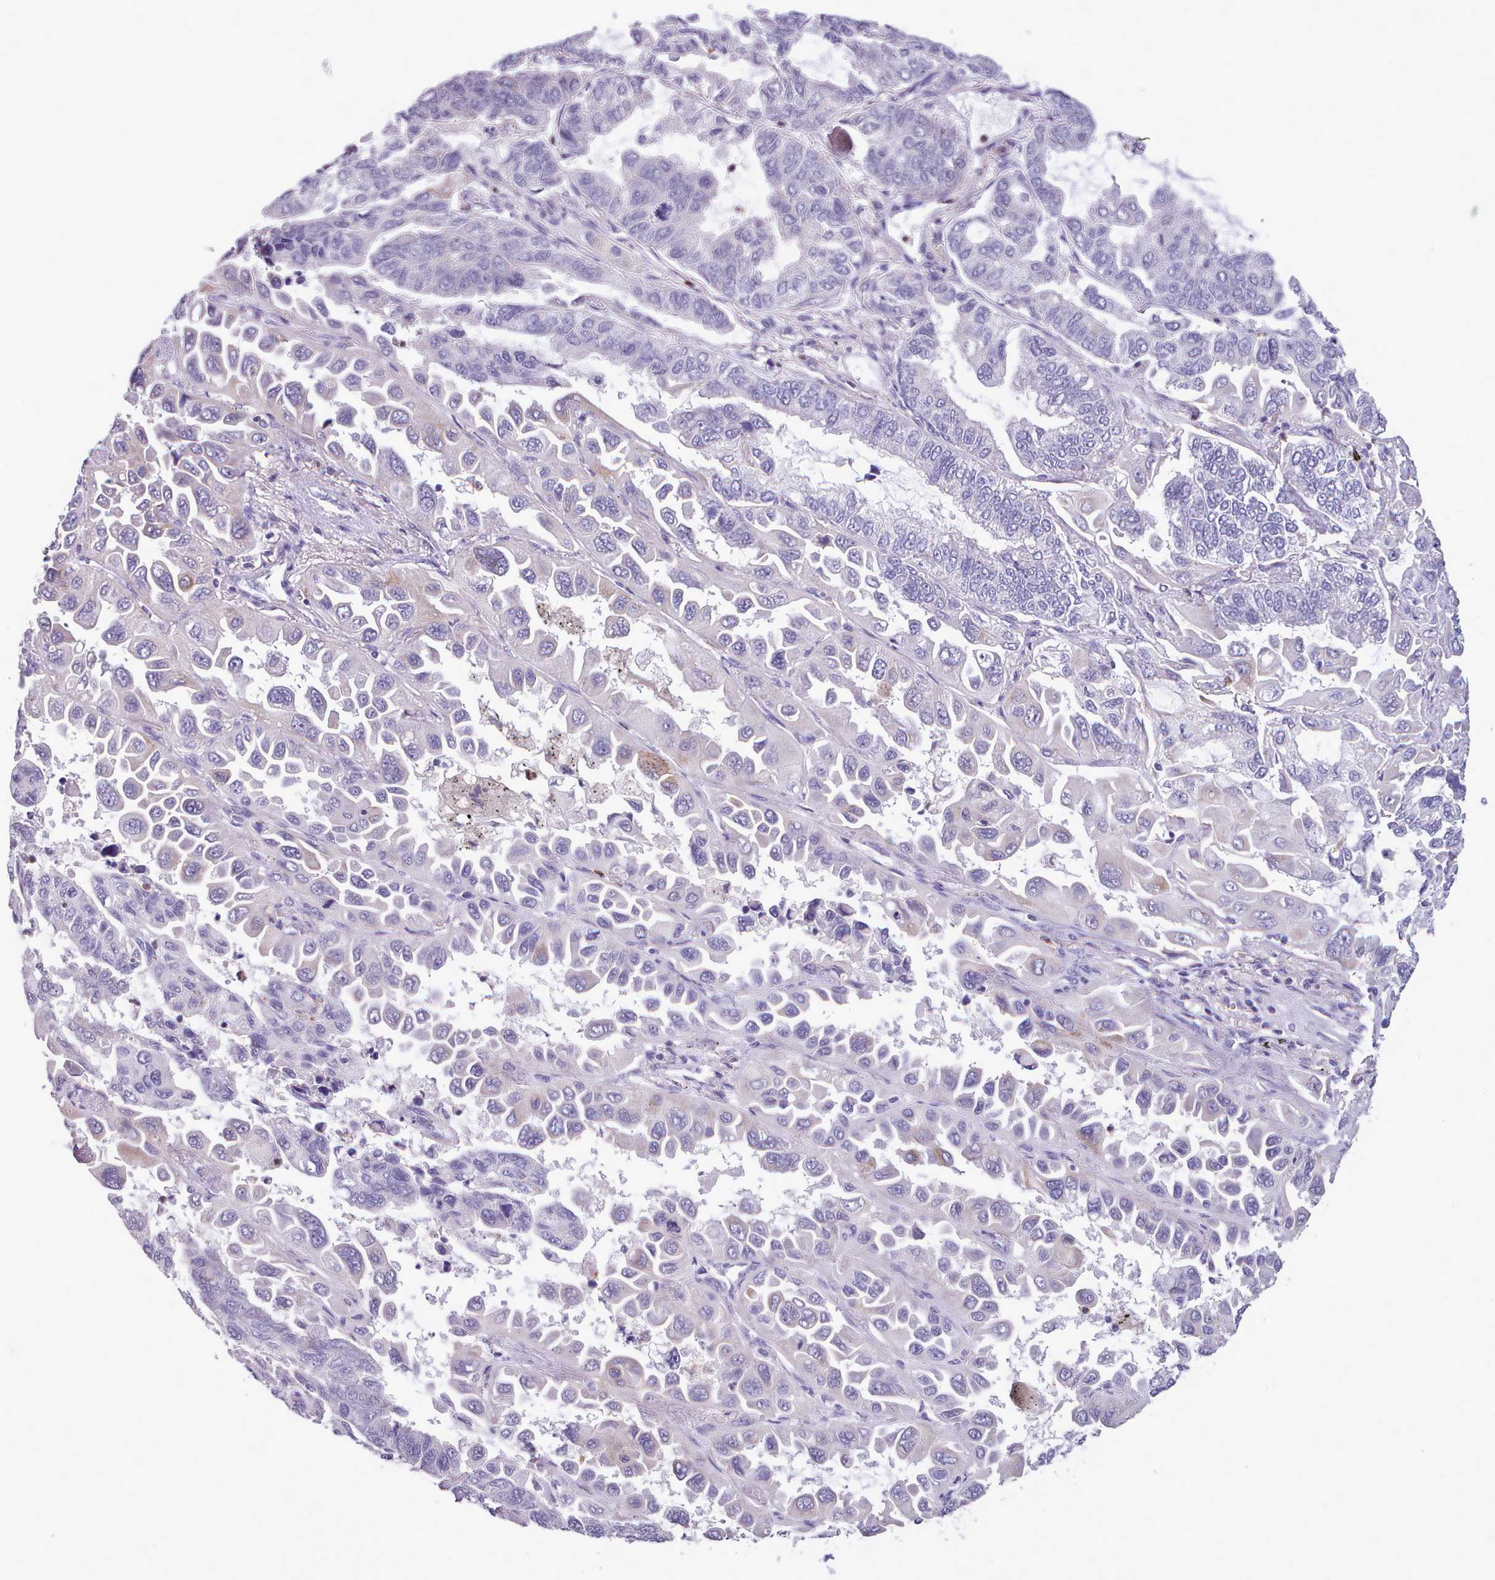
{"staining": {"intensity": "negative", "quantity": "none", "location": "none"}, "tissue": "lung cancer", "cell_type": "Tumor cells", "image_type": "cancer", "snomed": [{"axis": "morphology", "description": "Adenocarcinoma, NOS"}, {"axis": "topography", "description": "Lung"}], "caption": "This is an immunohistochemistry (IHC) micrograph of lung cancer. There is no positivity in tumor cells.", "gene": "KCTD16", "patient": {"sex": "male", "age": 64}}